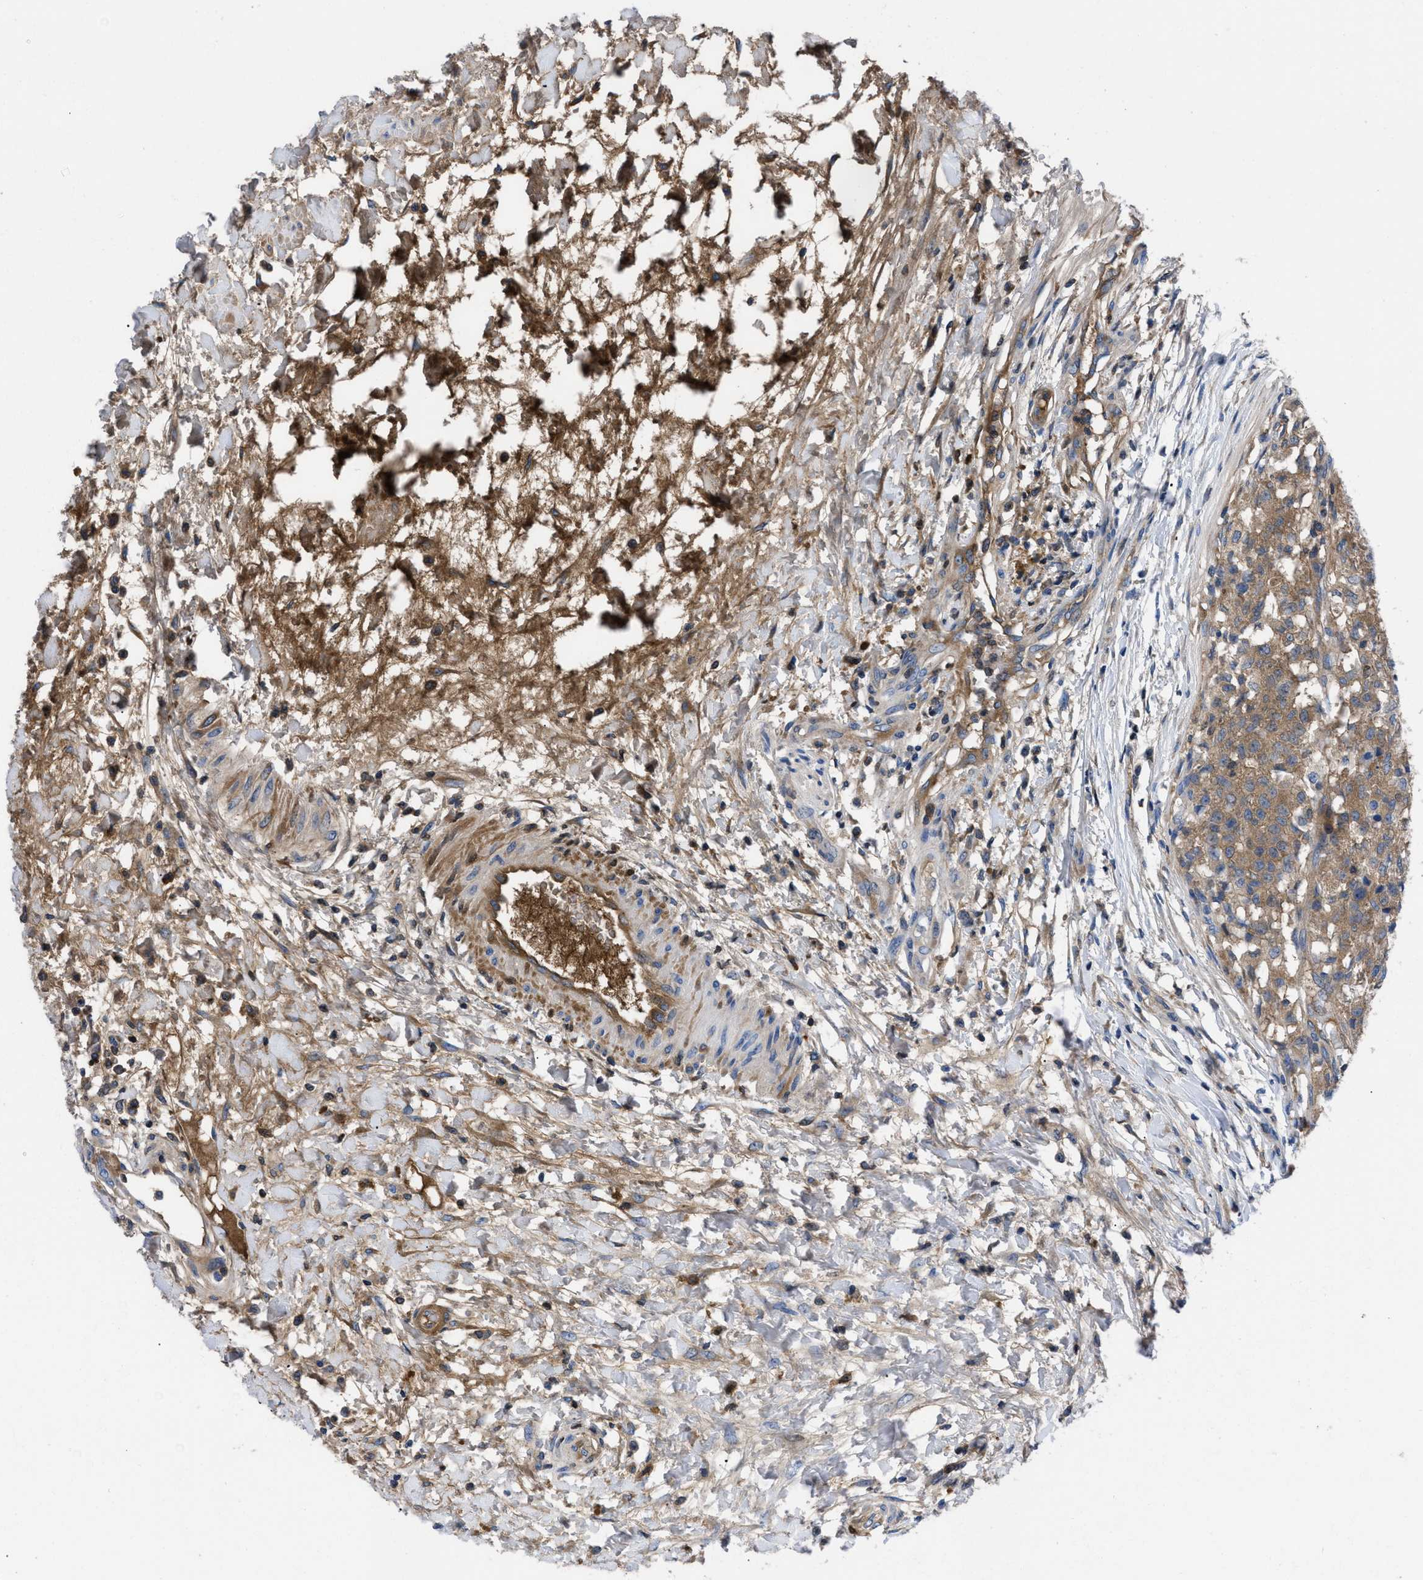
{"staining": {"intensity": "moderate", "quantity": "25%-75%", "location": "cytoplasmic/membranous"}, "tissue": "testis cancer", "cell_type": "Tumor cells", "image_type": "cancer", "snomed": [{"axis": "morphology", "description": "Seminoma, NOS"}, {"axis": "topography", "description": "Testis"}], "caption": "Protein staining demonstrates moderate cytoplasmic/membranous positivity in about 25%-75% of tumor cells in seminoma (testis).", "gene": "SERPINA6", "patient": {"sex": "male", "age": 59}}